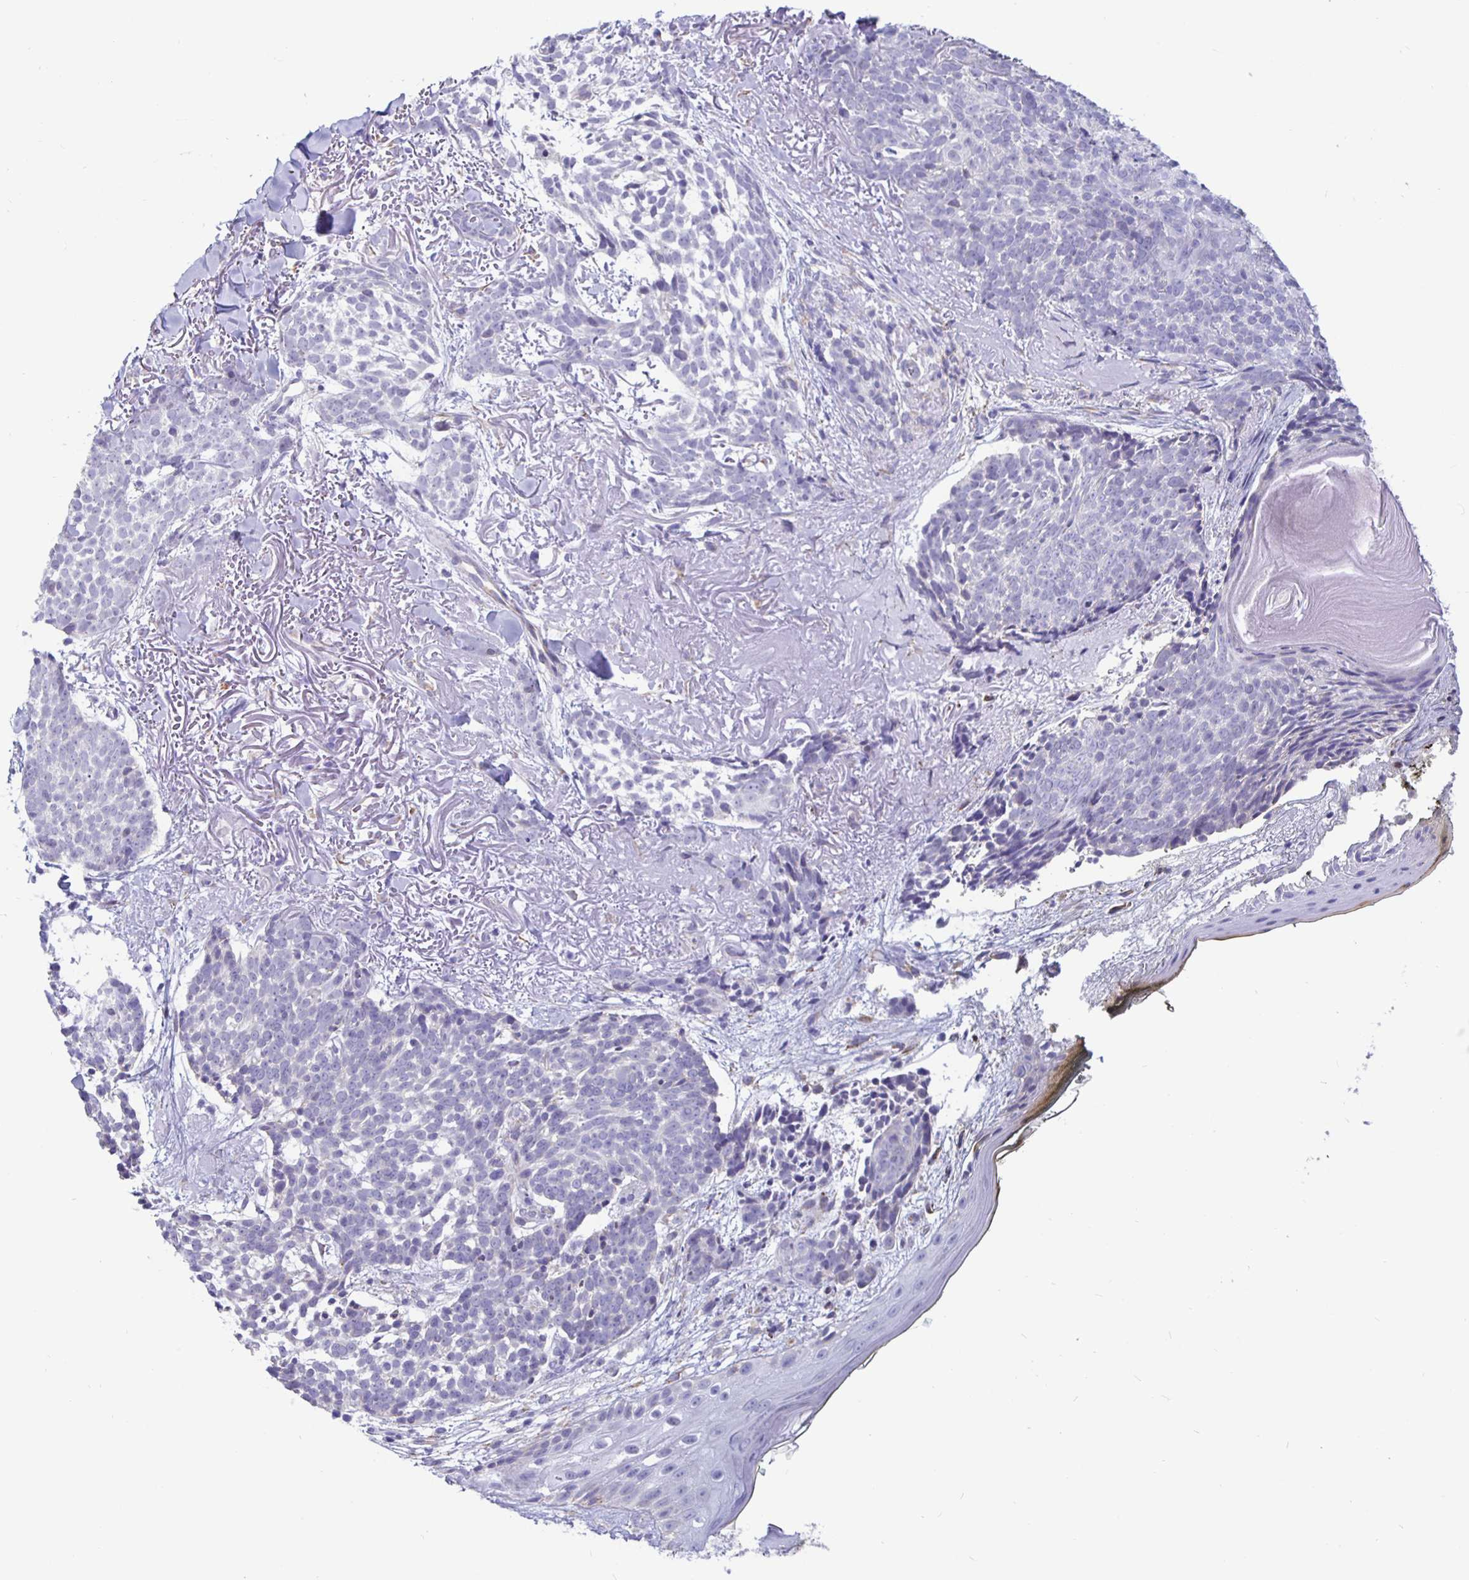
{"staining": {"intensity": "negative", "quantity": "none", "location": "none"}, "tissue": "skin cancer", "cell_type": "Tumor cells", "image_type": "cancer", "snomed": [{"axis": "morphology", "description": "Basal cell carcinoma"}, {"axis": "morphology", "description": "BCC, high aggressive"}, {"axis": "topography", "description": "Skin"}], "caption": "Immunohistochemistry image of skin cancer stained for a protein (brown), which exhibits no expression in tumor cells.", "gene": "DNAI2", "patient": {"sex": "female", "age": 86}}